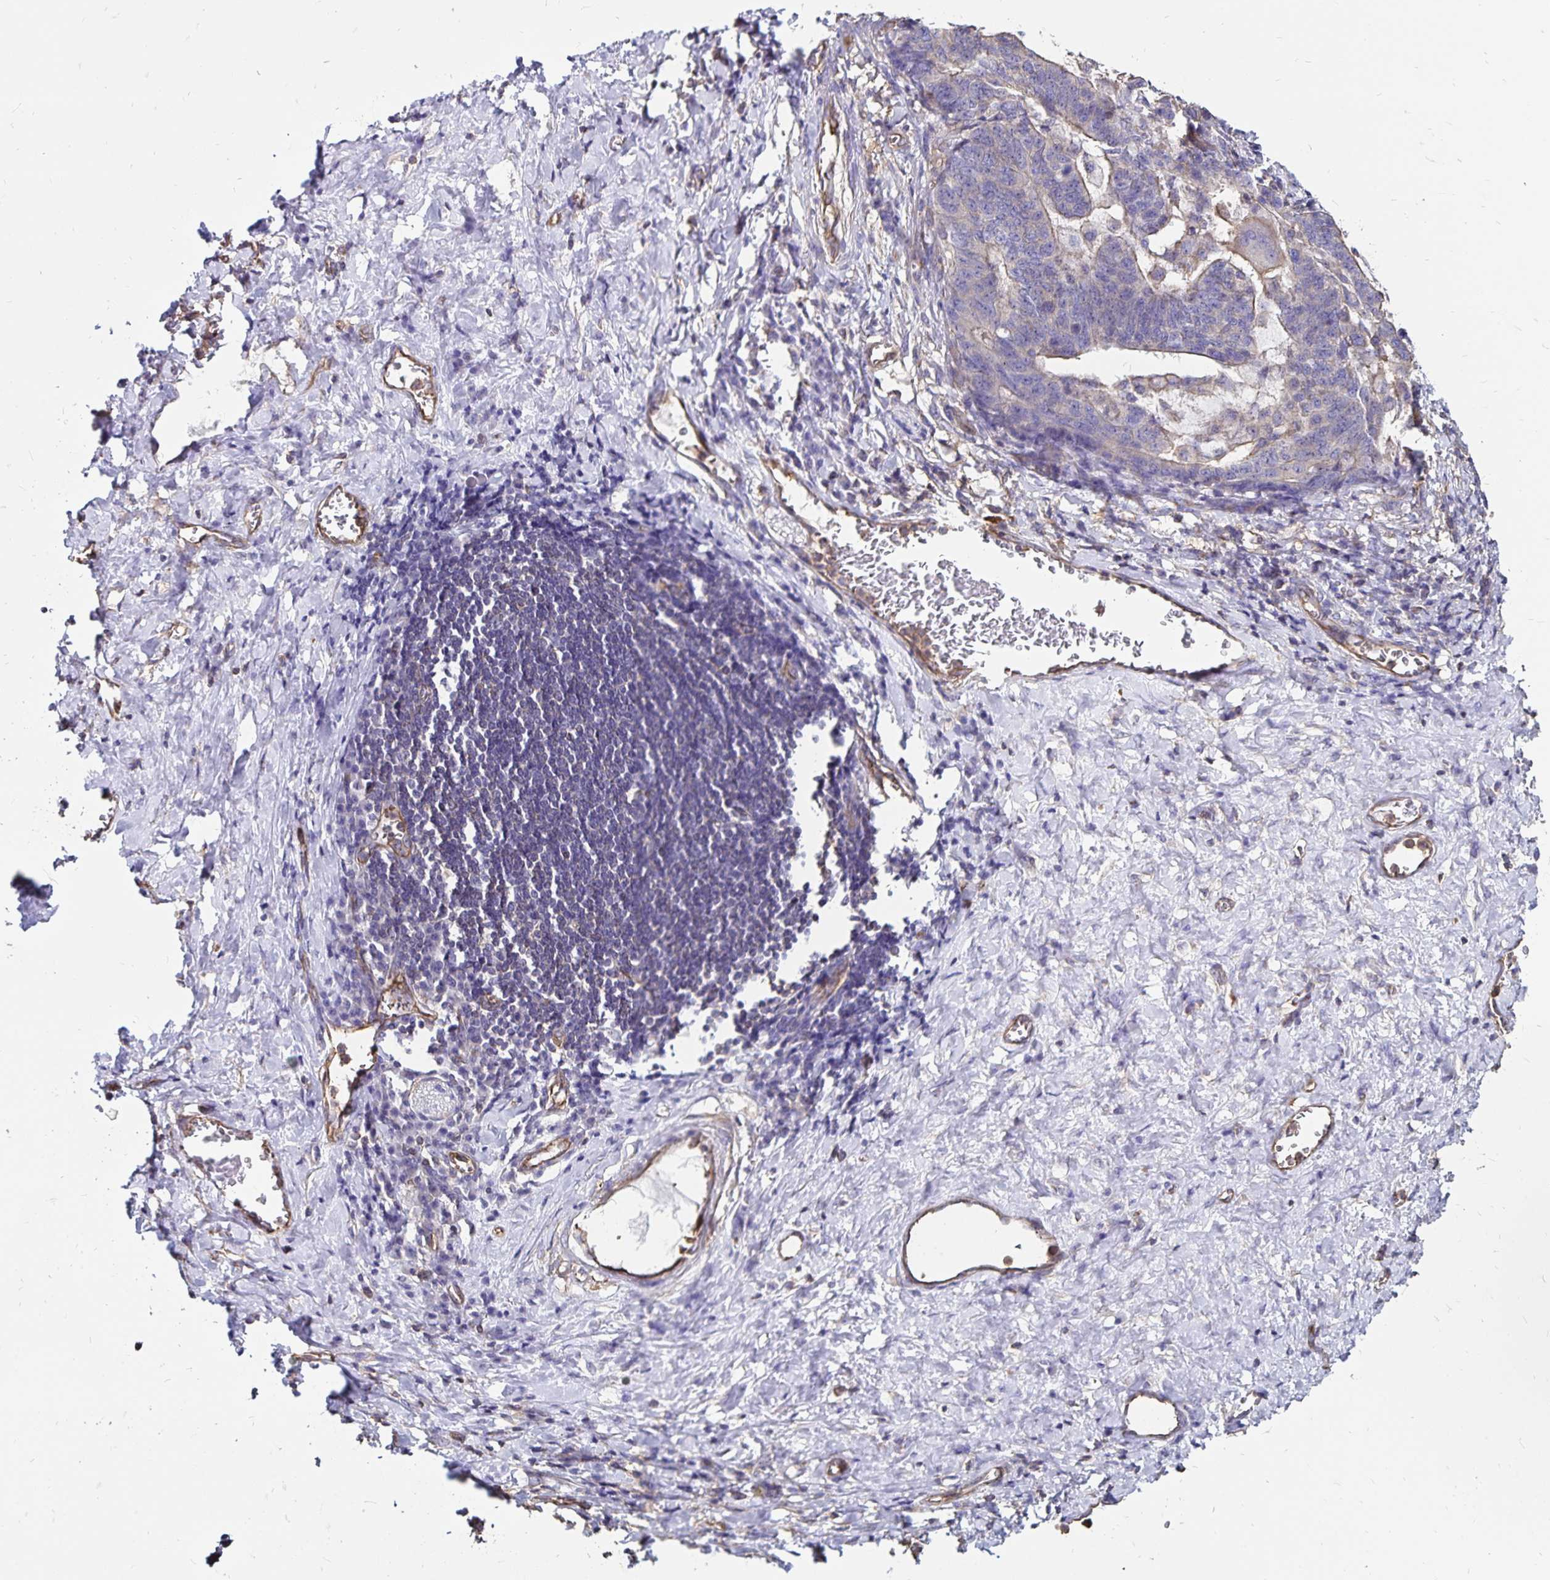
{"staining": {"intensity": "negative", "quantity": "none", "location": "none"}, "tissue": "stomach cancer", "cell_type": "Tumor cells", "image_type": "cancer", "snomed": [{"axis": "morphology", "description": "Normal tissue, NOS"}, {"axis": "morphology", "description": "Adenocarcinoma, NOS"}, {"axis": "topography", "description": "Stomach"}], "caption": "This is a image of immunohistochemistry (IHC) staining of adenocarcinoma (stomach), which shows no positivity in tumor cells. The staining is performed using DAB (3,3'-diaminobenzidine) brown chromogen with nuclei counter-stained in using hematoxylin.", "gene": "RPRML", "patient": {"sex": "female", "age": 64}}